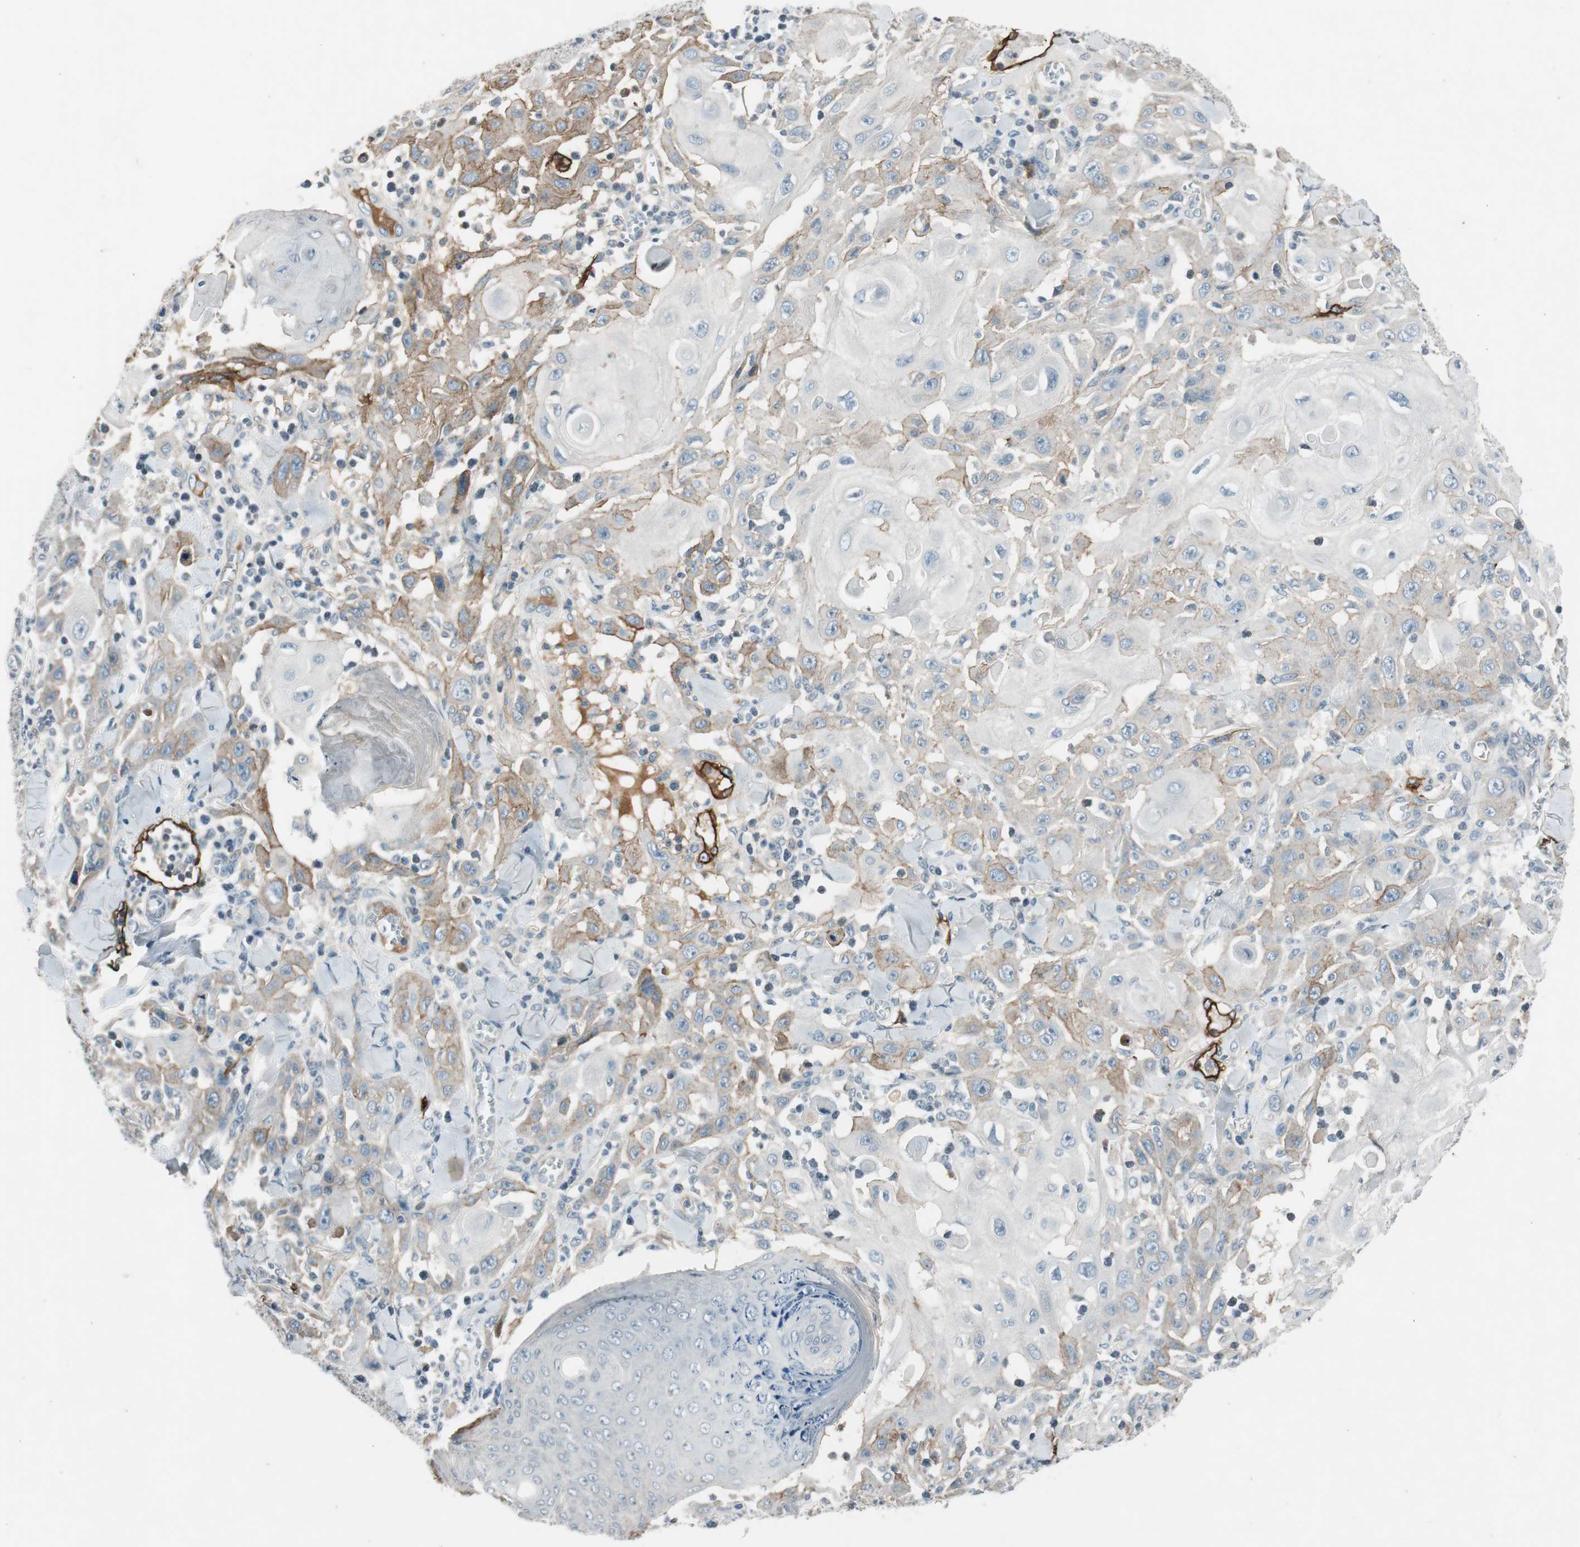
{"staining": {"intensity": "weak", "quantity": "25%-75%", "location": "cytoplasmic/membranous"}, "tissue": "skin cancer", "cell_type": "Tumor cells", "image_type": "cancer", "snomed": [{"axis": "morphology", "description": "Squamous cell carcinoma, NOS"}, {"axis": "topography", "description": "Skin"}], "caption": "Skin cancer (squamous cell carcinoma) was stained to show a protein in brown. There is low levels of weak cytoplasmic/membranous positivity in about 25%-75% of tumor cells.", "gene": "PDPN", "patient": {"sex": "male", "age": 24}}